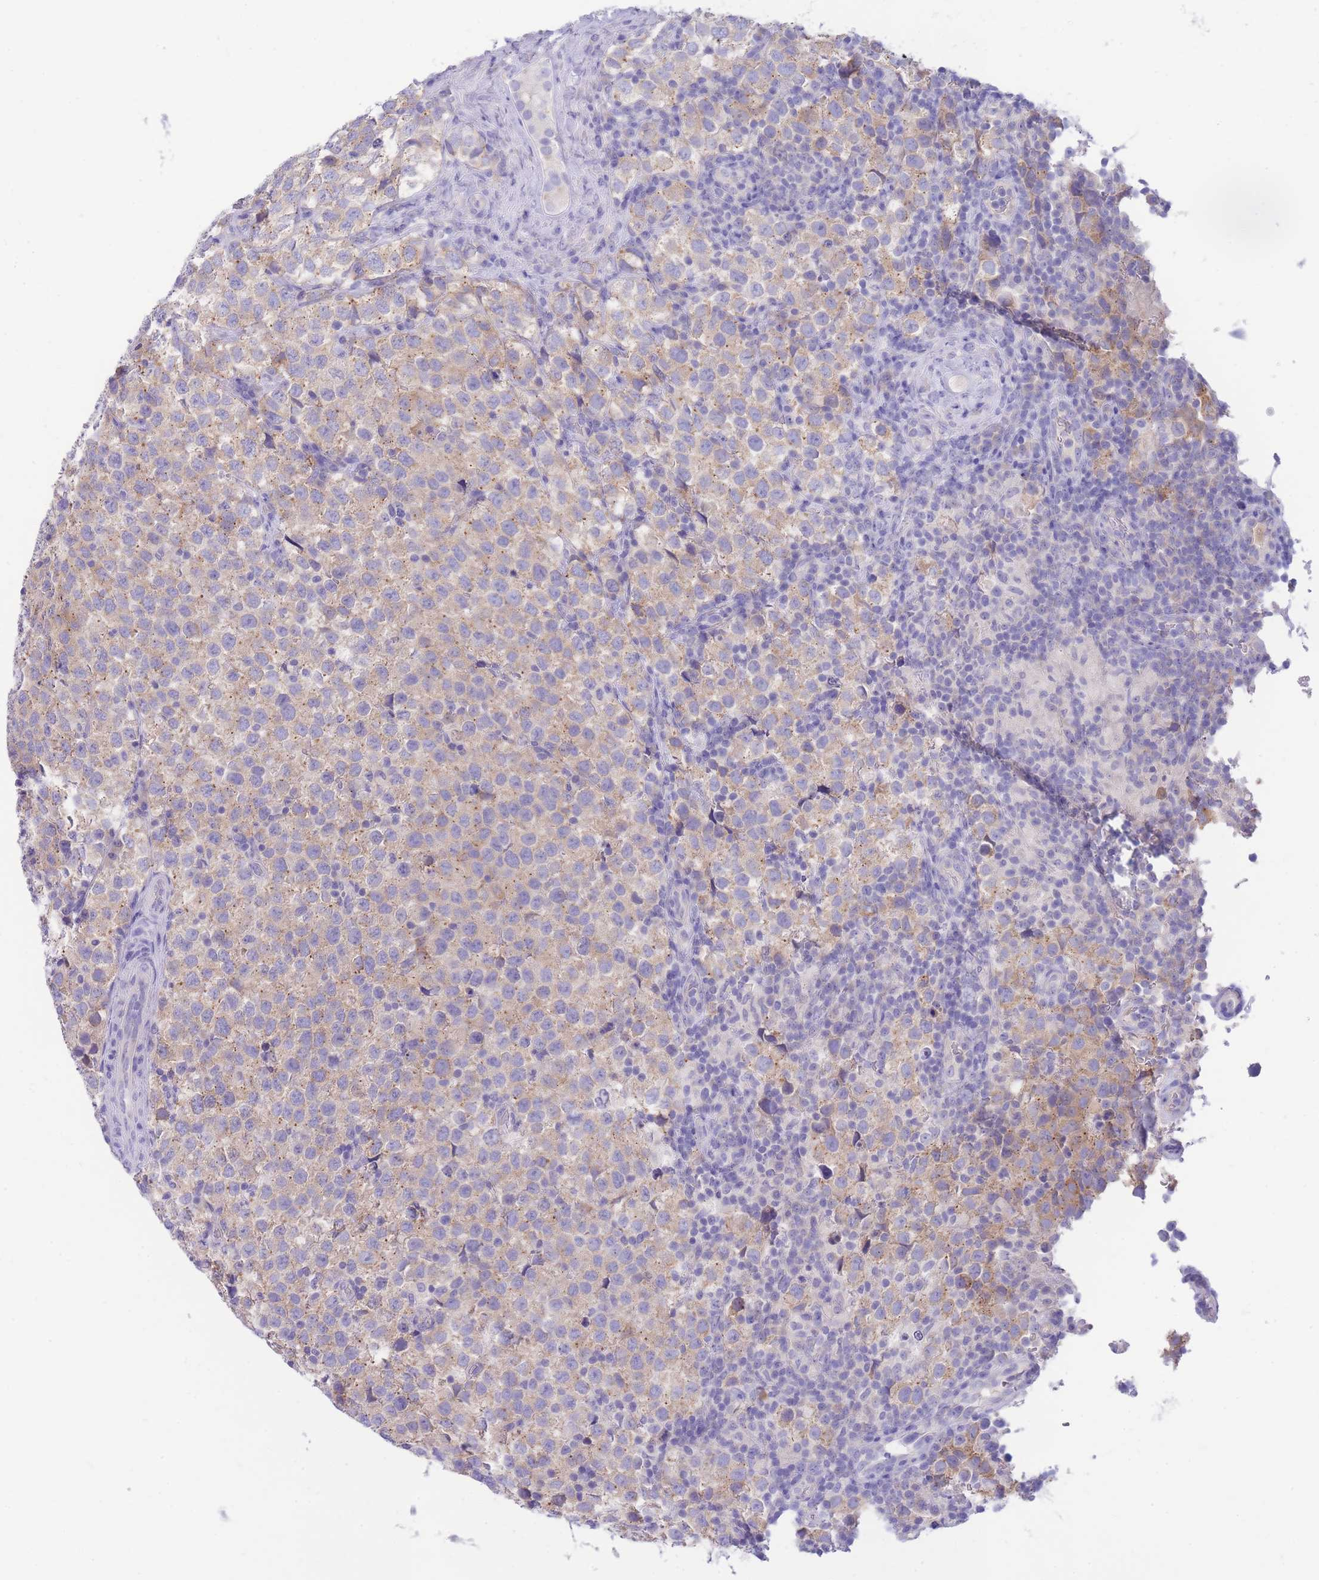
{"staining": {"intensity": "weak", "quantity": ">75%", "location": "cytoplasmic/membranous"}, "tissue": "testis cancer", "cell_type": "Tumor cells", "image_type": "cancer", "snomed": [{"axis": "morphology", "description": "Seminoma, NOS"}, {"axis": "topography", "description": "Testis"}], "caption": "This micrograph reveals immunohistochemistry (IHC) staining of human testis seminoma, with low weak cytoplasmic/membranous expression in about >75% of tumor cells.", "gene": "PCDHB3", "patient": {"sex": "male", "age": 34}}